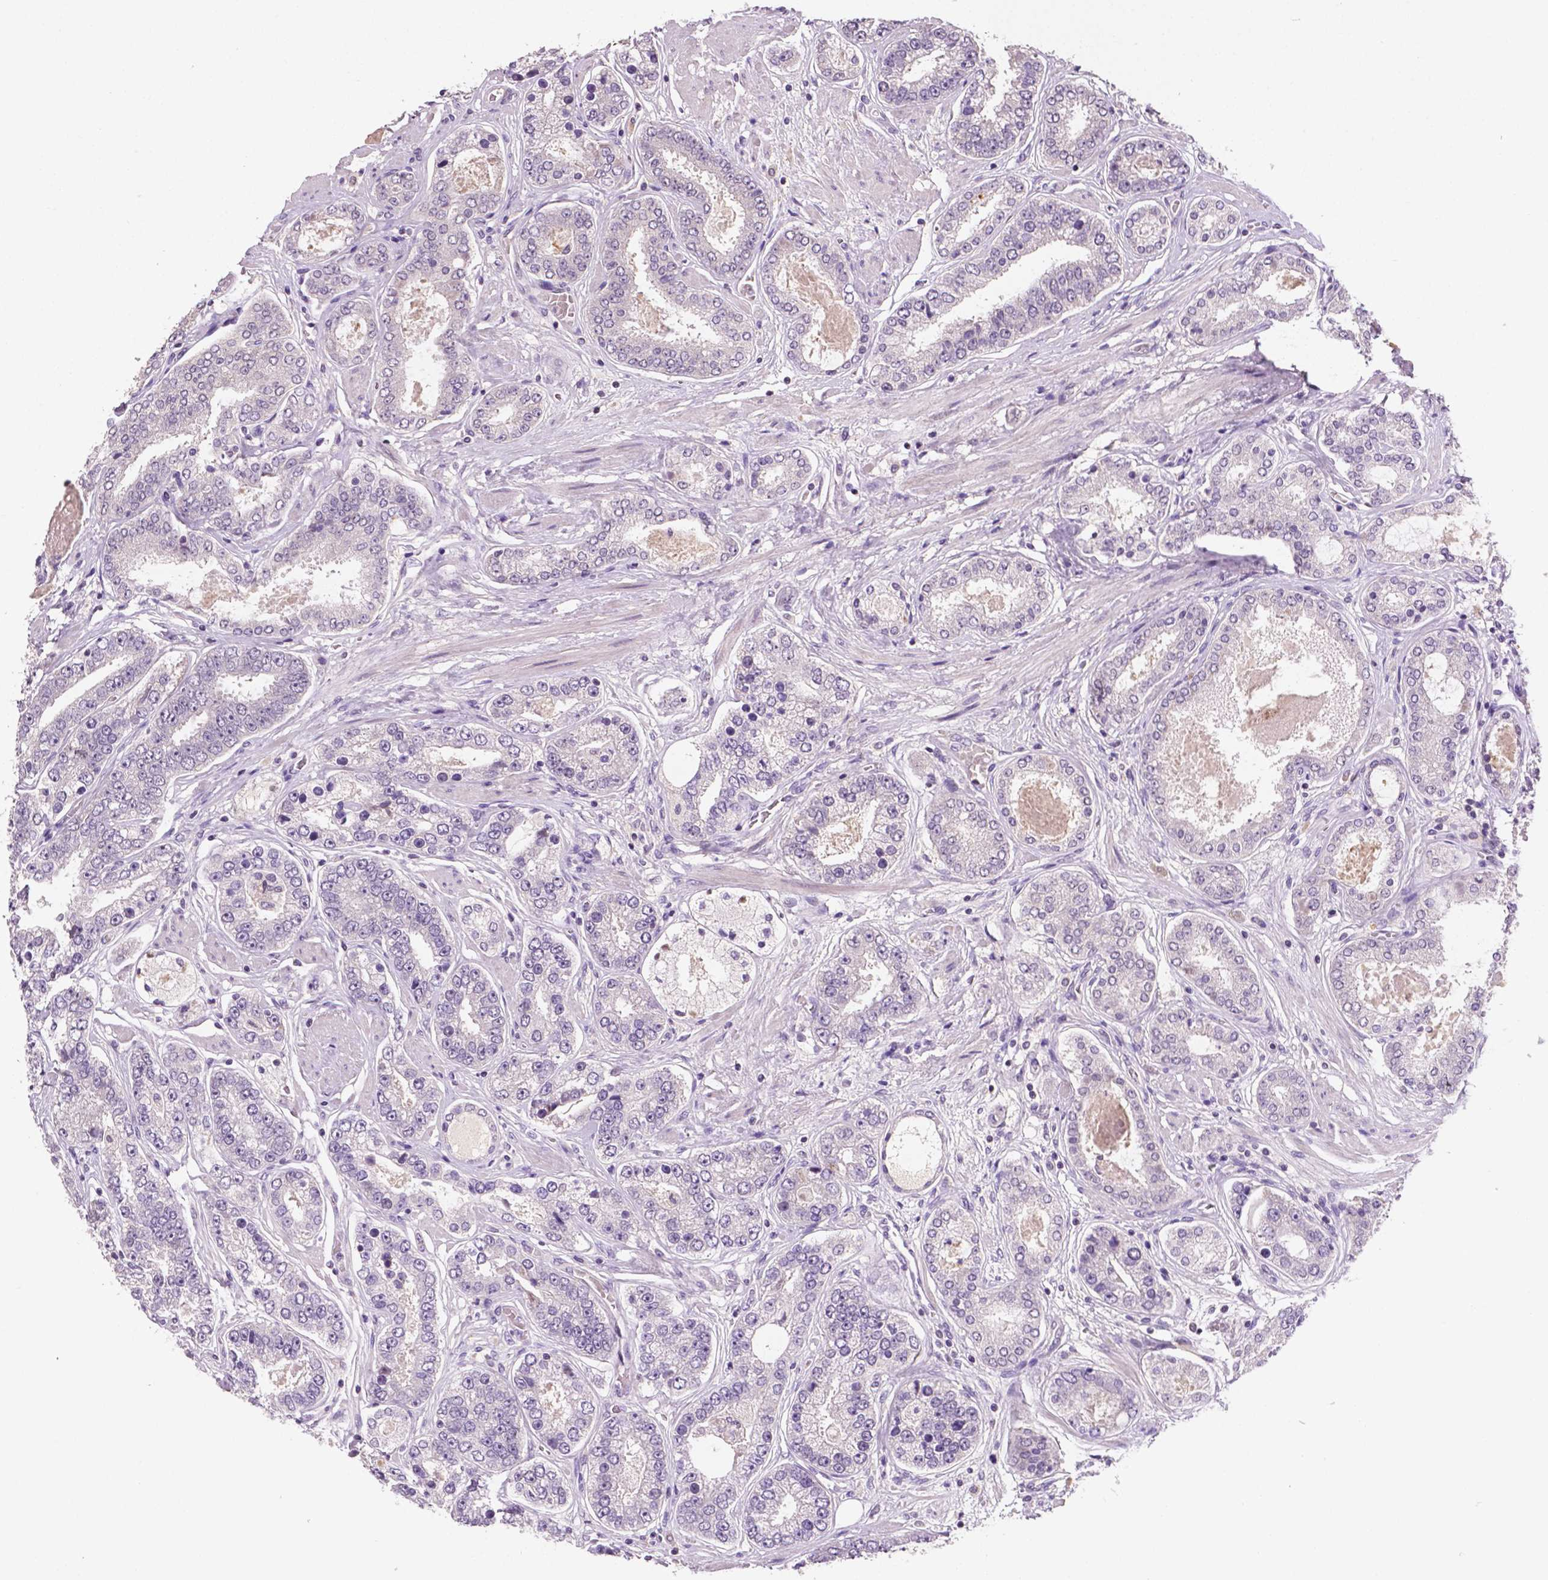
{"staining": {"intensity": "negative", "quantity": "none", "location": "none"}, "tissue": "prostate cancer", "cell_type": "Tumor cells", "image_type": "cancer", "snomed": [{"axis": "morphology", "description": "Adenocarcinoma, High grade"}, {"axis": "topography", "description": "Prostate"}], "caption": "This is an IHC micrograph of prostate cancer. There is no expression in tumor cells.", "gene": "MROH6", "patient": {"sex": "male", "age": 63}}